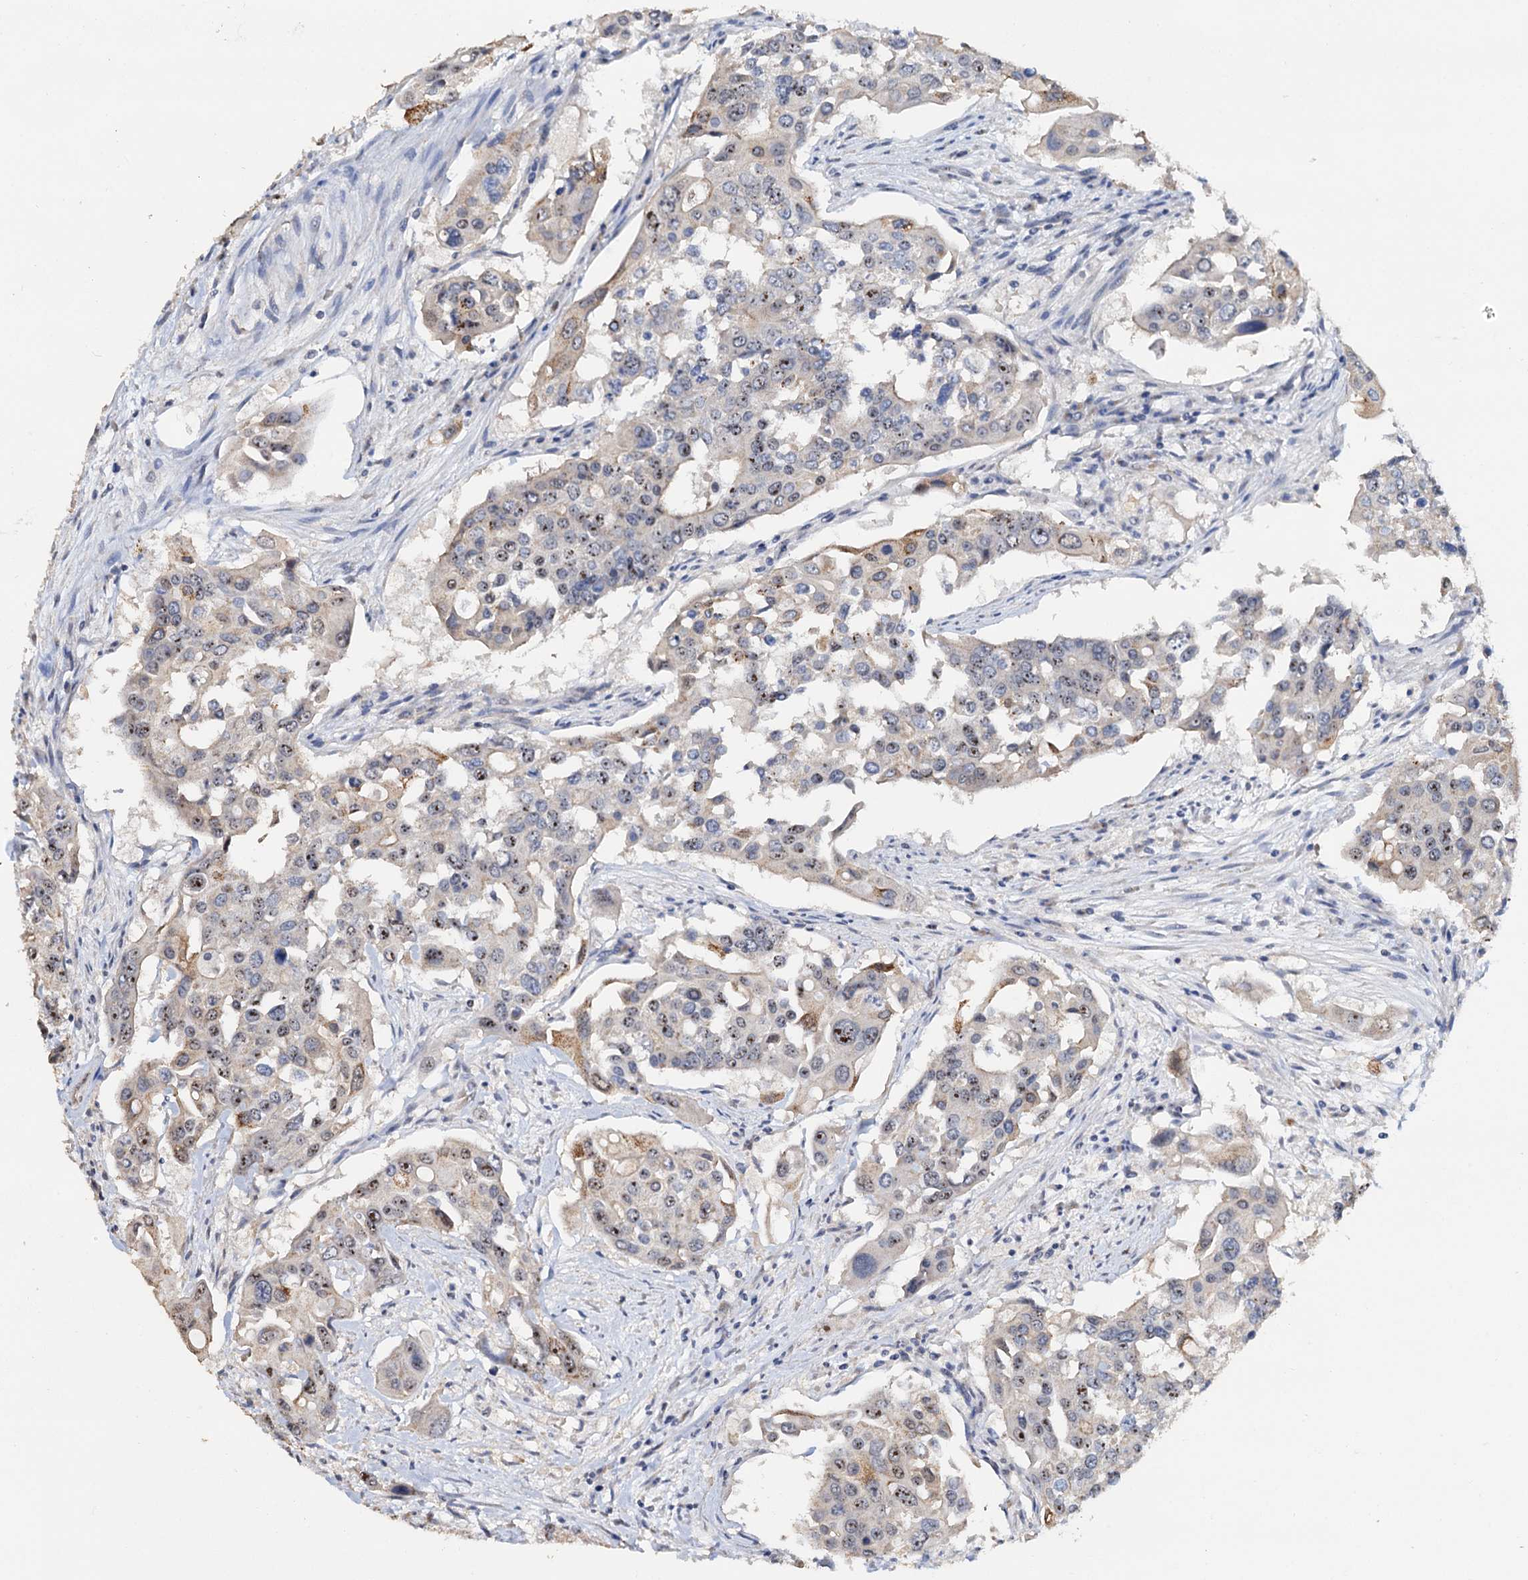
{"staining": {"intensity": "moderate", "quantity": "25%-75%", "location": "nuclear"}, "tissue": "colorectal cancer", "cell_type": "Tumor cells", "image_type": "cancer", "snomed": [{"axis": "morphology", "description": "Adenocarcinoma, NOS"}, {"axis": "topography", "description": "Colon"}], "caption": "Brown immunohistochemical staining in human colorectal adenocarcinoma displays moderate nuclear expression in about 25%-75% of tumor cells.", "gene": "C2CD3", "patient": {"sex": "male", "age": 77}}